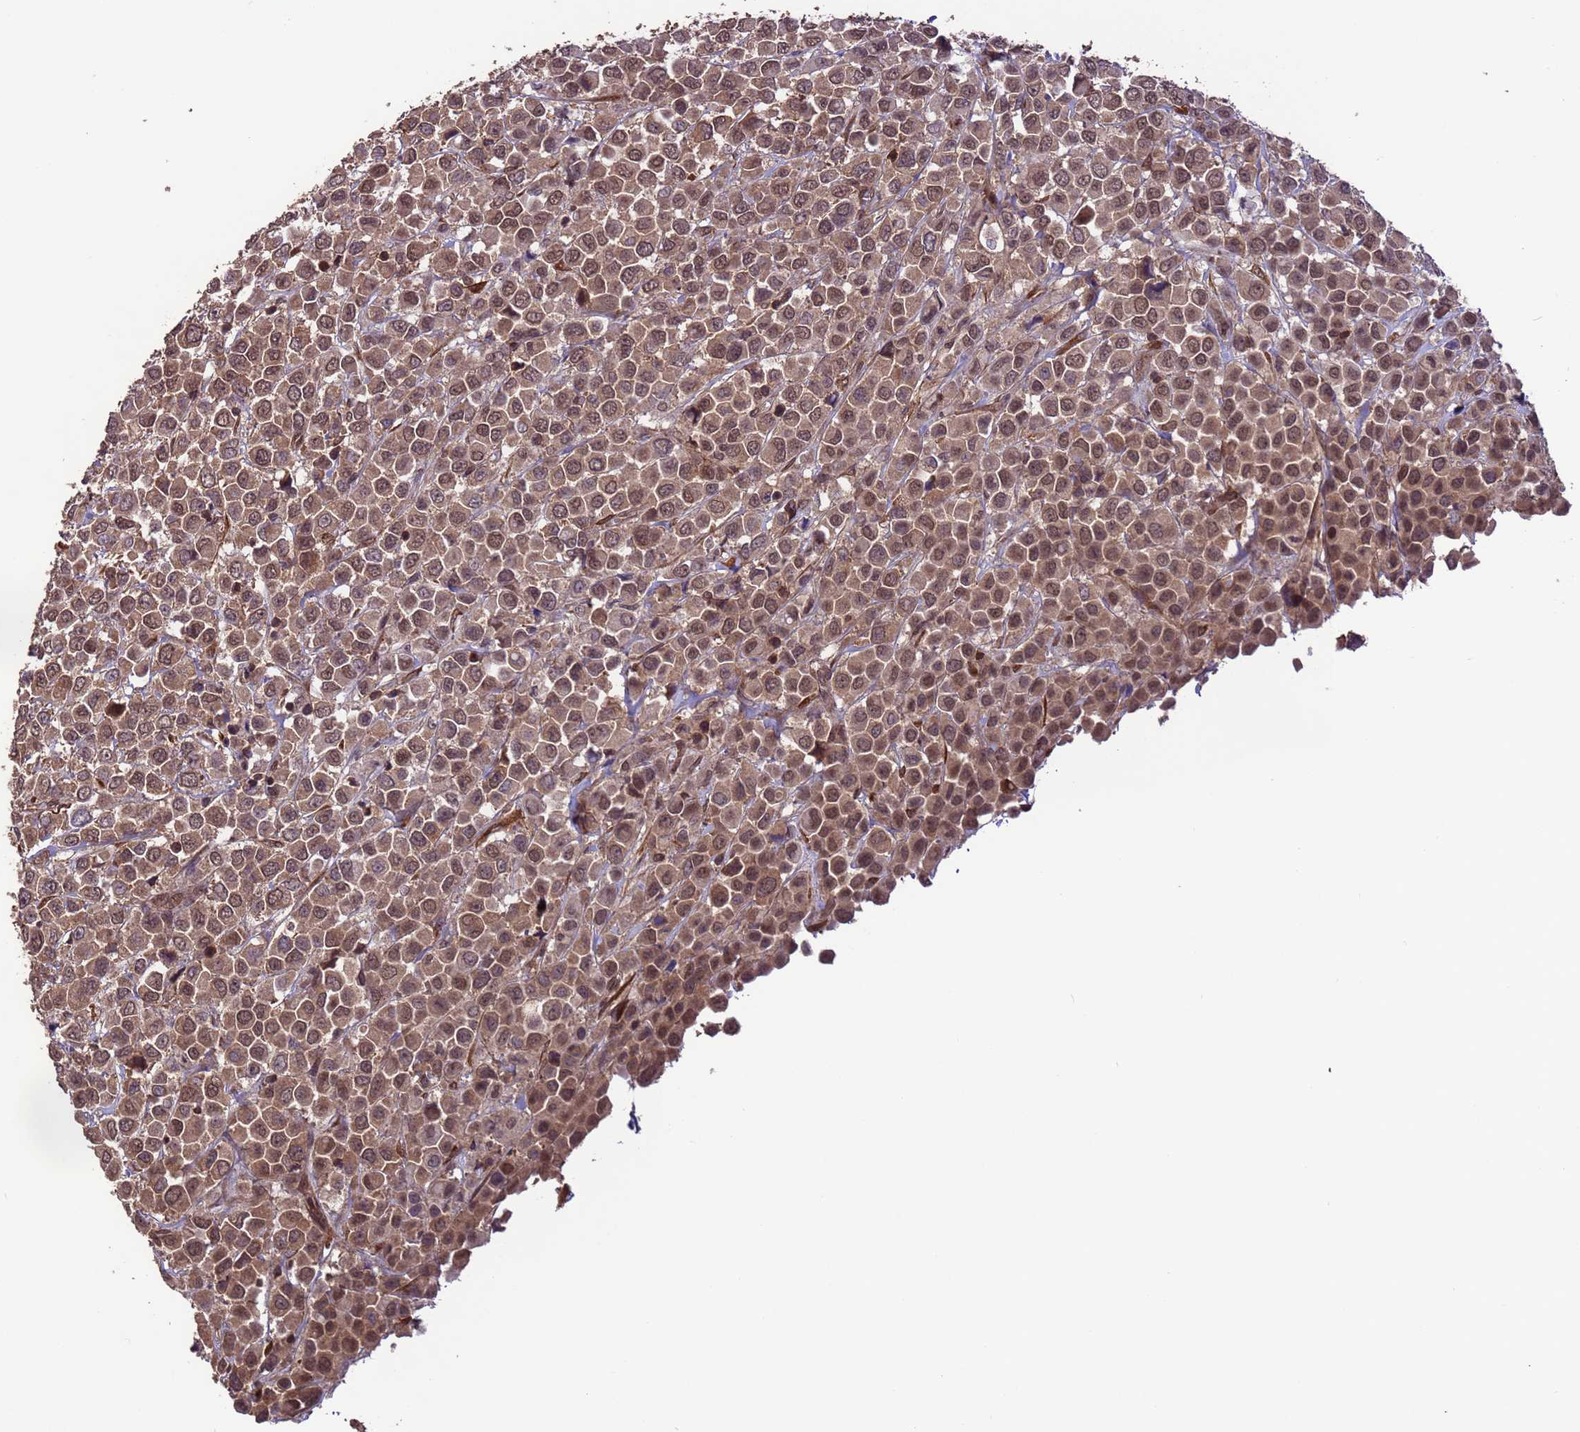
{"staining": {"intensity": "moderate", "quantity": ">75%", "location": "cytoplasmic/membranous,nuclear"}, "tissue": "breast cancer", "cell_type": "Tumor cells", "image_type": "cancer", "snomed": [{"axis": "morphology", "description": "Duct carcinoma"}, {"axis": "topography", "description": "Breast"}], "caption": "Immunohistochemistry image of human breast intraductal carcinoma stained for a protein (brown), which demonstrates medium levels of moderate cytoplasmic/membranous and nuclear positivity in about >75% of tumor cells.", "gene": "VSTM4", "patient": {"sex": "female", "age": 61}}